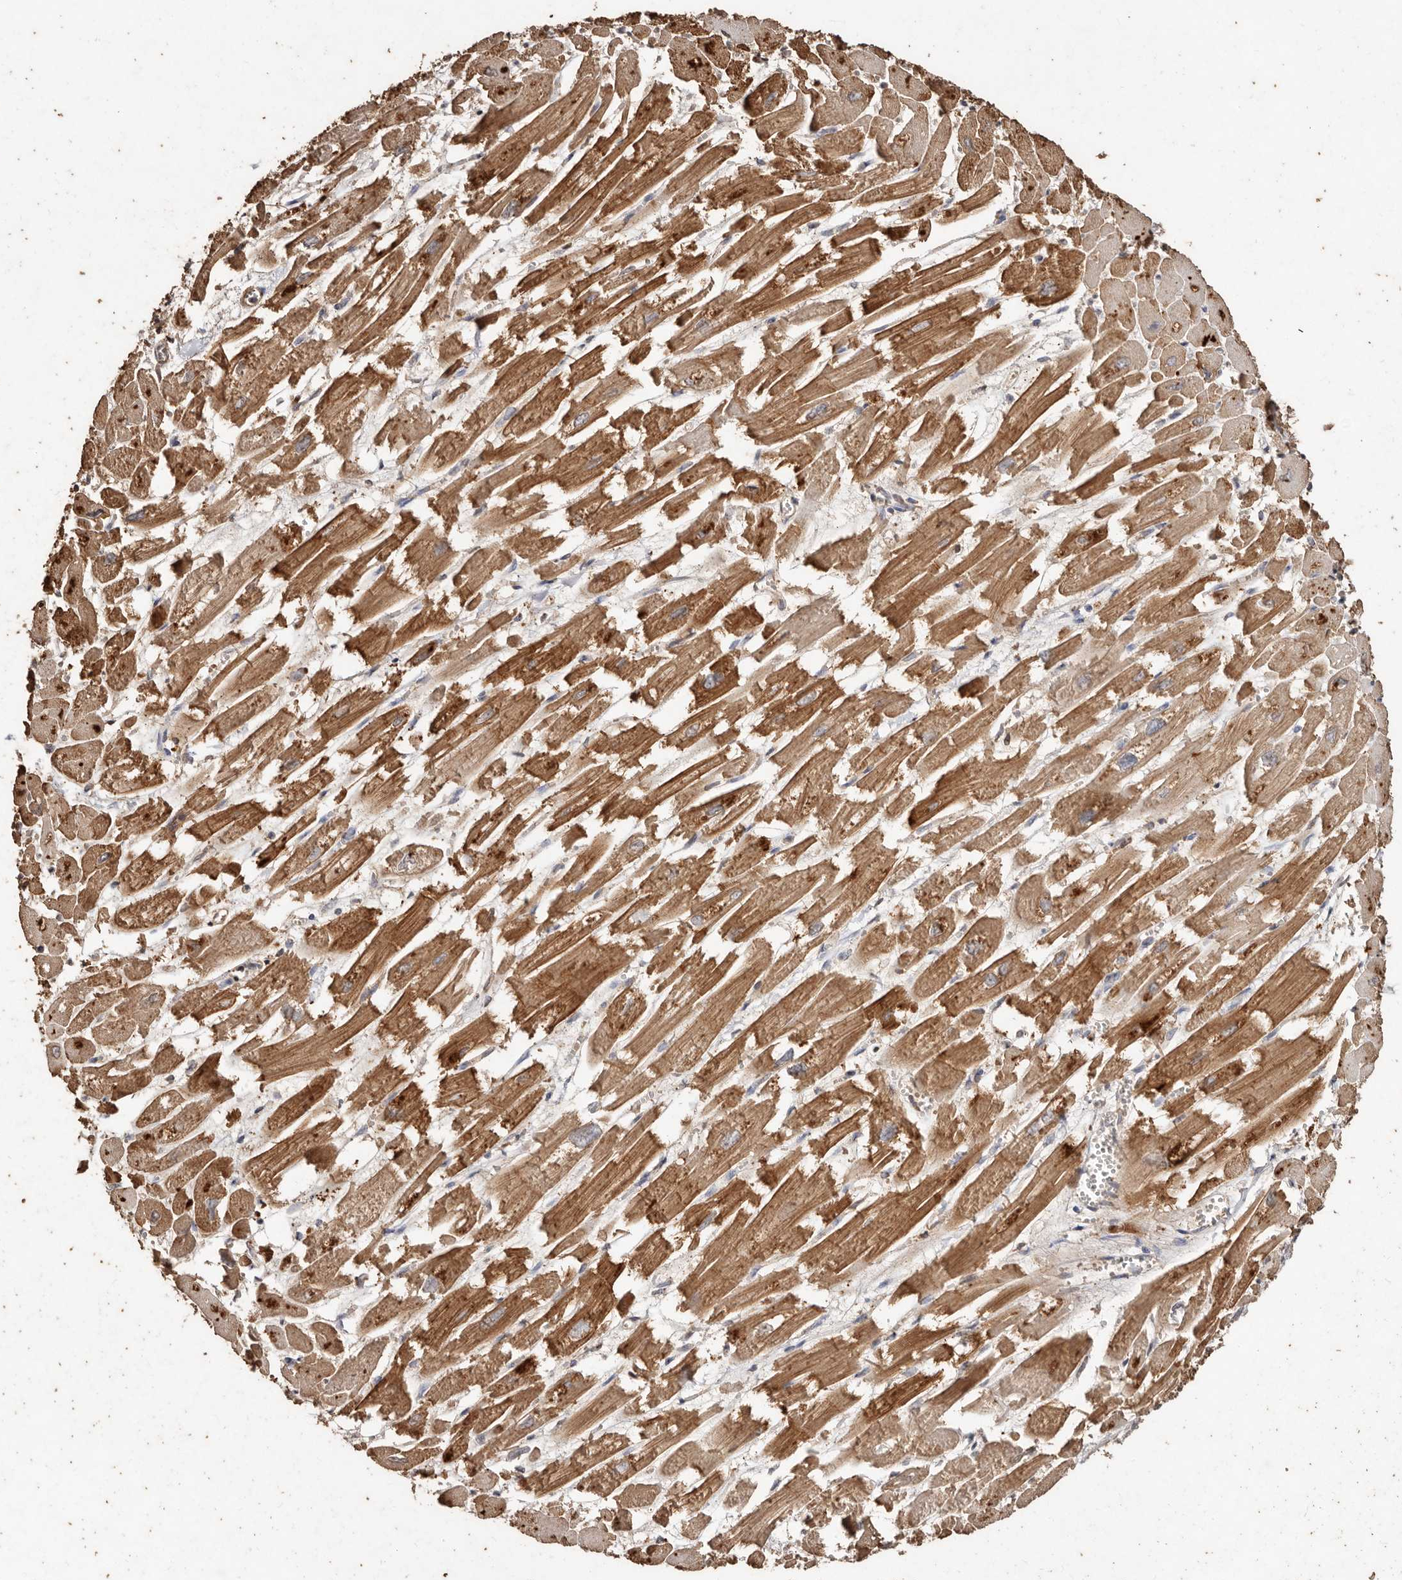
{"staining": {"intensity": "moderate", "quantity": ">75%", "location": "cytoplasmic/membranous"}, "tissue": "heart muscle", "cell_type": "Cardiomyocytes", "image_type": "normal", "snomed": [{"axis": "morphology", "description": "Normal tissue, NOS"}, {"axis": "topography", "description": "Heart"}], "caption": "IHC of normal human heart muscle displays medium levels of moderate cytoplasmic/membranous expression in about >75% of cardiomyocytes.", "gene": "FARS2", "patient": {"sex": "male", "age": 54}}